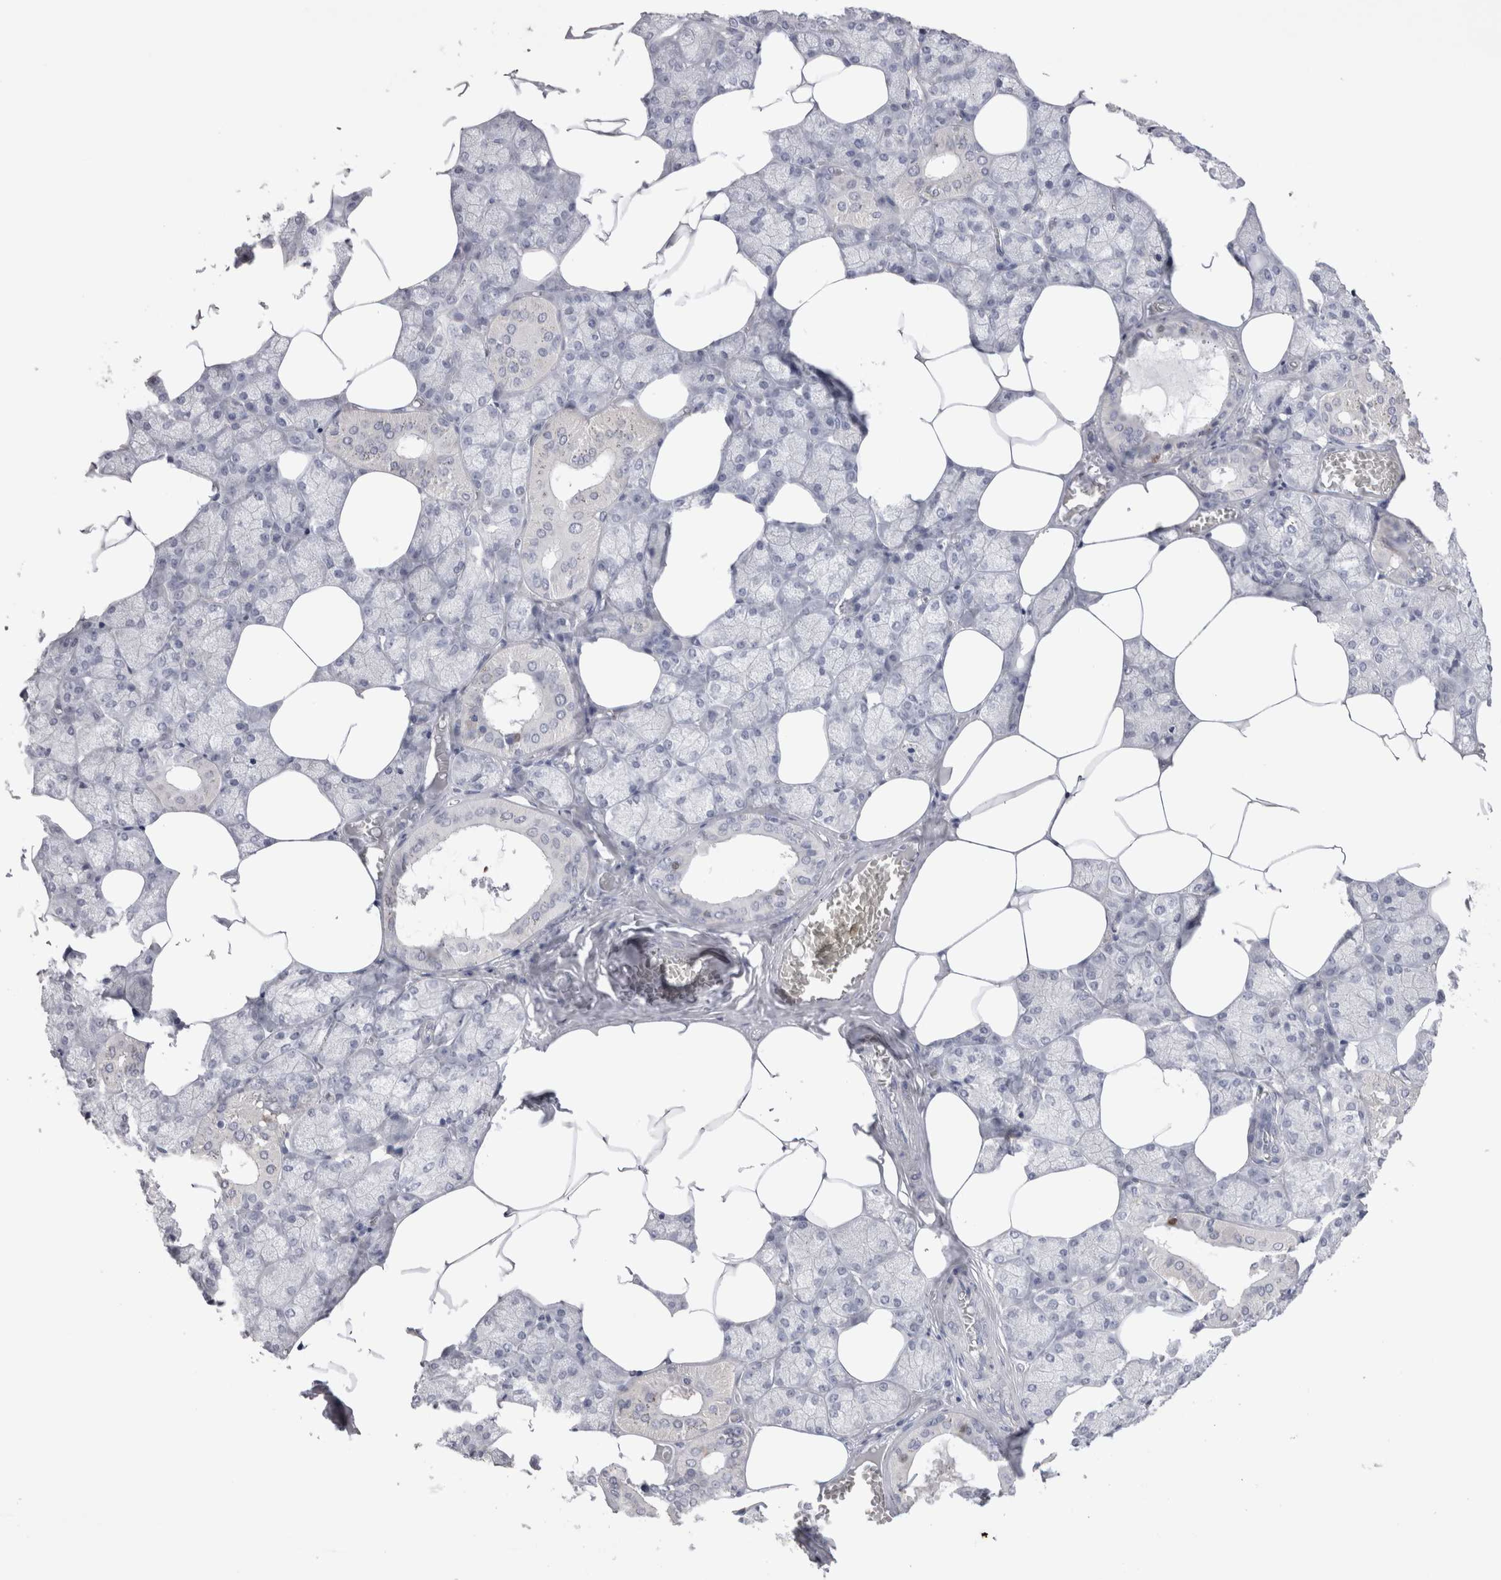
{"staining": {"intensity": "negative", "quantity": "none", "location": "none"}, "tissue": "salivary gland", "cell_type": "Glandular cells", "image_type": "normal", "snomed": [{"axis": "morphology", "description": "Normal tissue, NOS"}, {"axis": "topography", "description": "Salivary gland"}], "caption": "This is an immunohistochemistry micrograph of unremarkable human salivary gland. There is no positivity in glandular cells.", "gene": "SUCNR1", "patient": {"sex": "male", "age": 62}}